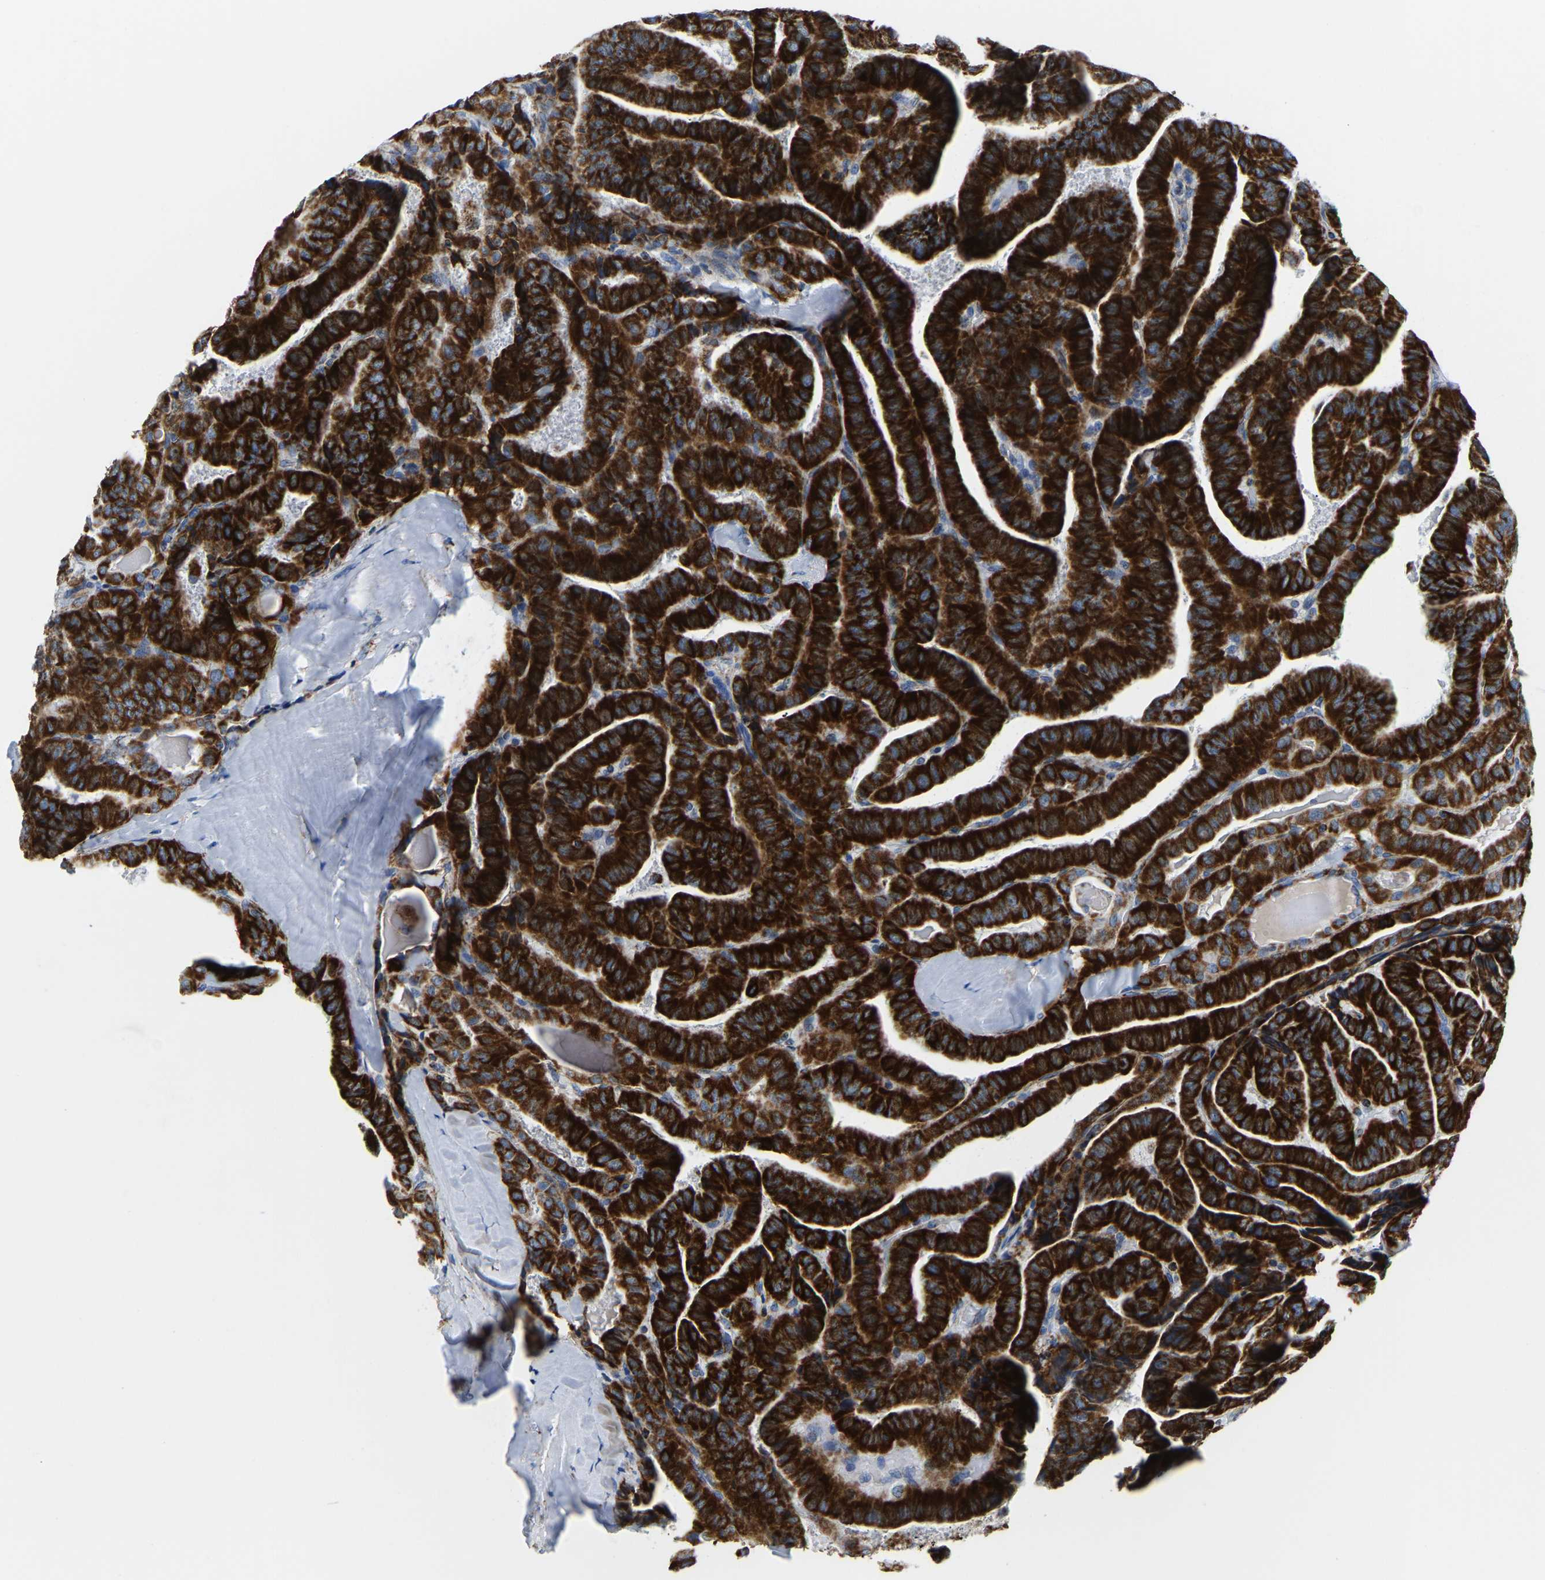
{"staining": {"intensity": "strong", "quantity": ">75%", "location": "cytoplasmic/membranous"}, "tissue": "thyroid cancer", "cell_type": "Tumor cells", "image_type": "cancer", "snomed": [{"axis": "morphology", "description": "Papillary adenocarcinoma, NOS"}, {"axis": "topography", "description": "Thyroid gland"}], "caption": "A photomicrograph showing strong cytoplasmic/membranous expression in approximately >75% of tumor cells in papillary adenocarcinoma (thyroid), as visualized by brown immunohistochemical staining.", "gene": "SFXN1", "patient": {"sex": "male", "age": 77}}